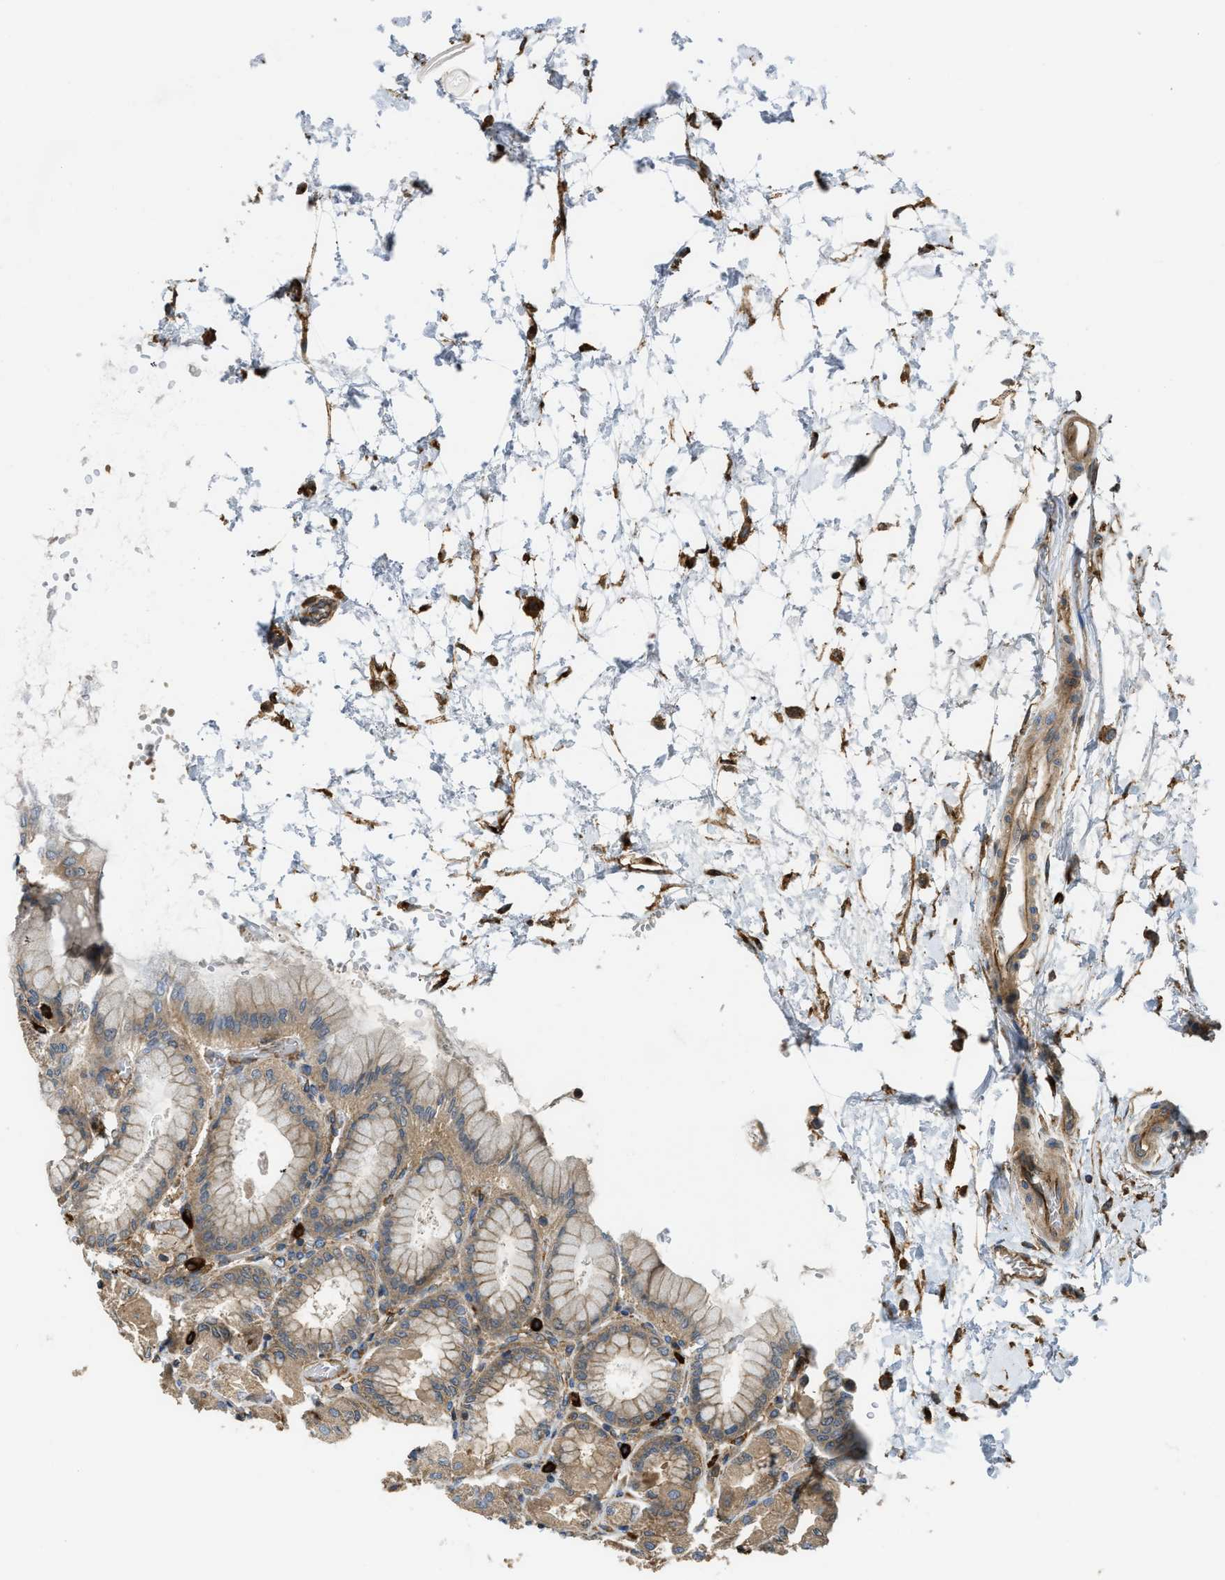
{"staining": {"intensity": "moderate", "quantity": ">75%", "location": "cytoplasmic/membranous"}, "tissue": "stomach", "cell_type": "Glandular cells", "image_type": "normal", "snomed": [{"axis": "morphology", "description": "Normal tissue, NOS"}, {"axis": "topography", "description": "Stomach, upper"}], "caption": "About >75% of glandular cells in normal stomach reveal moderate cytoplasmic/membranous protein staining as visualized by brown immunohistochemical staining.", "gene": "BAG4", "patient": {"sex": "female", "age": 56}}